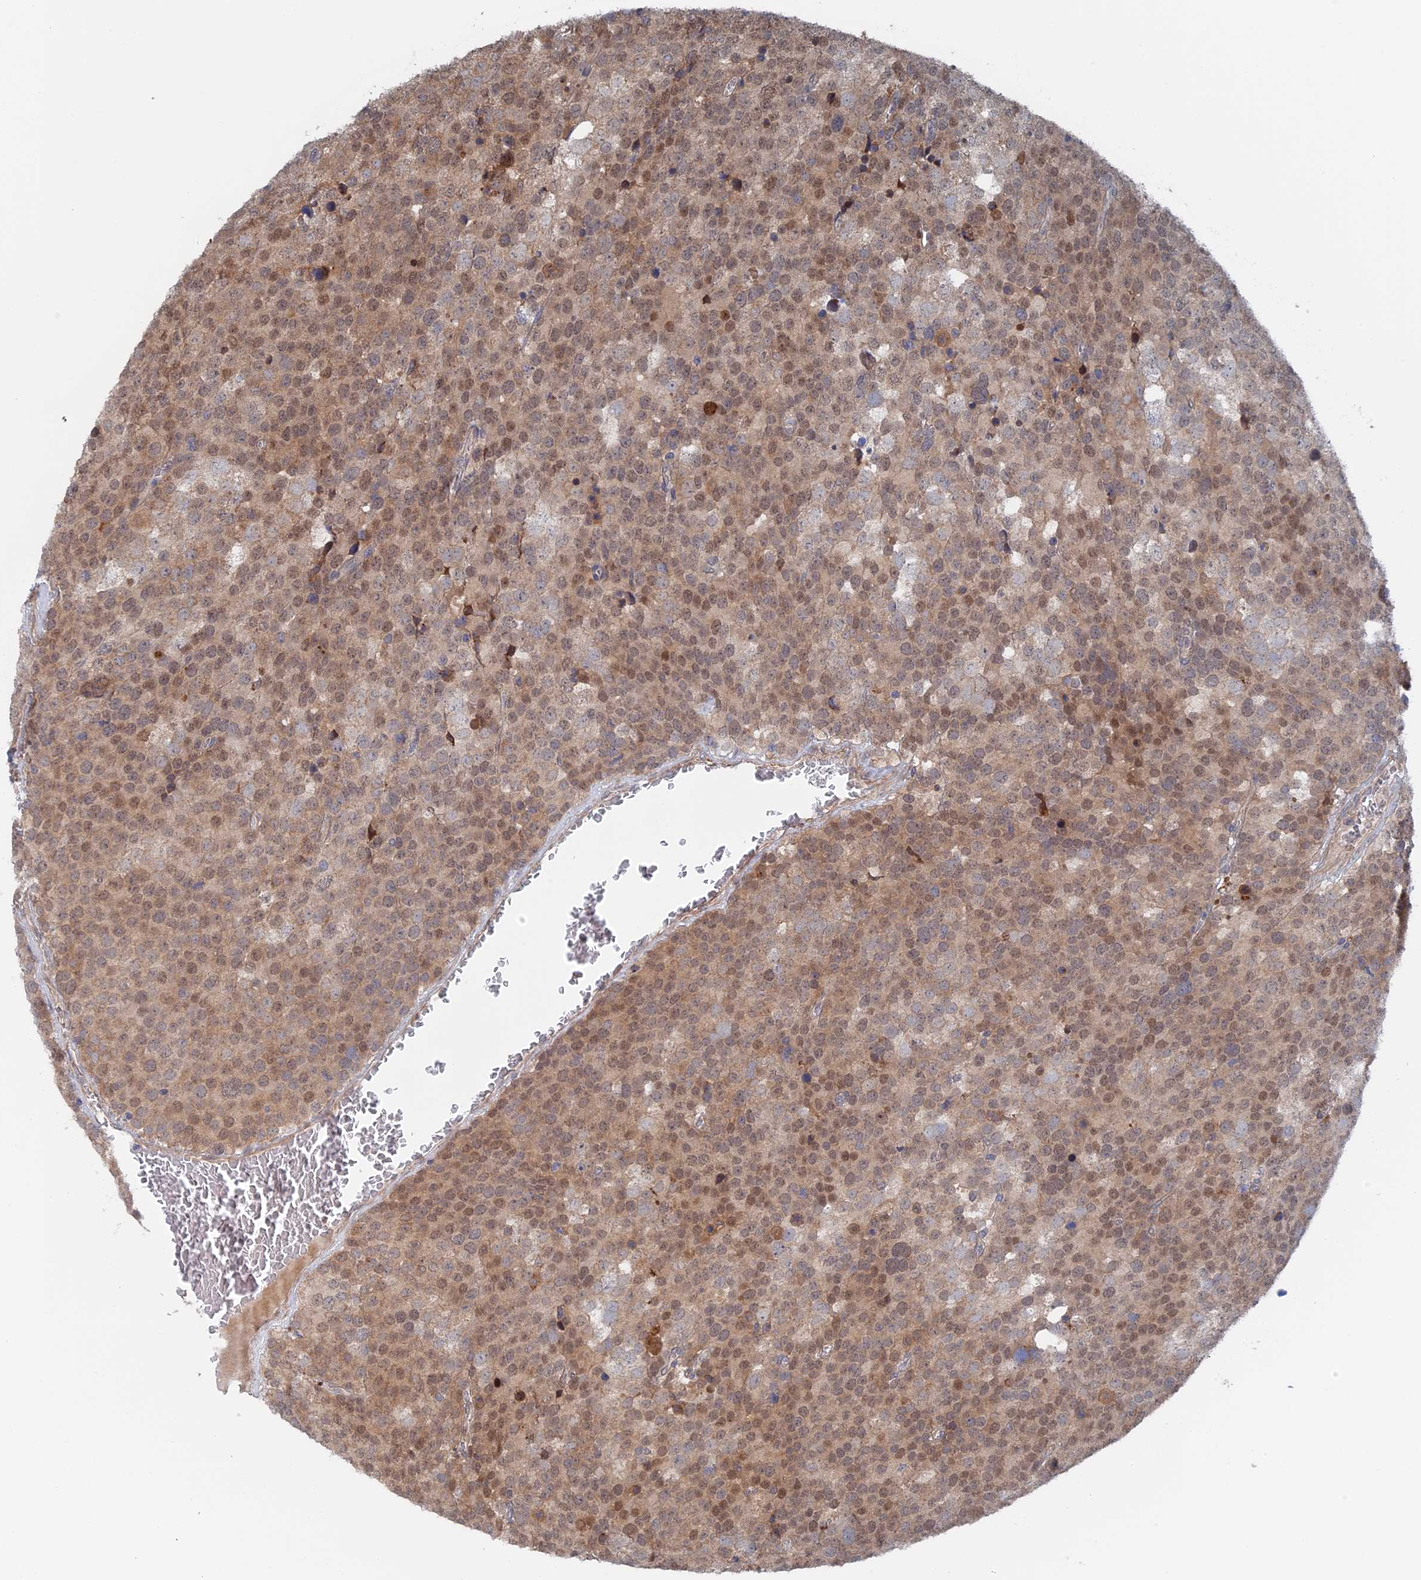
{"staining": {"intensity": "moderate", "quantity": ">75%", "location": "nuclear"}, "tissue": "testis cancer", "cell_type": "Tumor cells", "image_type": "cancer", "snomed": [{"axis": "morphology", "description": "Seminoma, NOS"}, {"axis": "topography", "description": "Testis"}], "caption": "An immunohistochemistry image of tumor tissue is shown. Protein staining in brown highlights moderate nuclear positivity in testis cancer within tumor cells. The protein is shown in brown color, while the nuclei are stained blue.", "gene": "ELOVL6", "patient": {"sex": "male", "age": 71}}